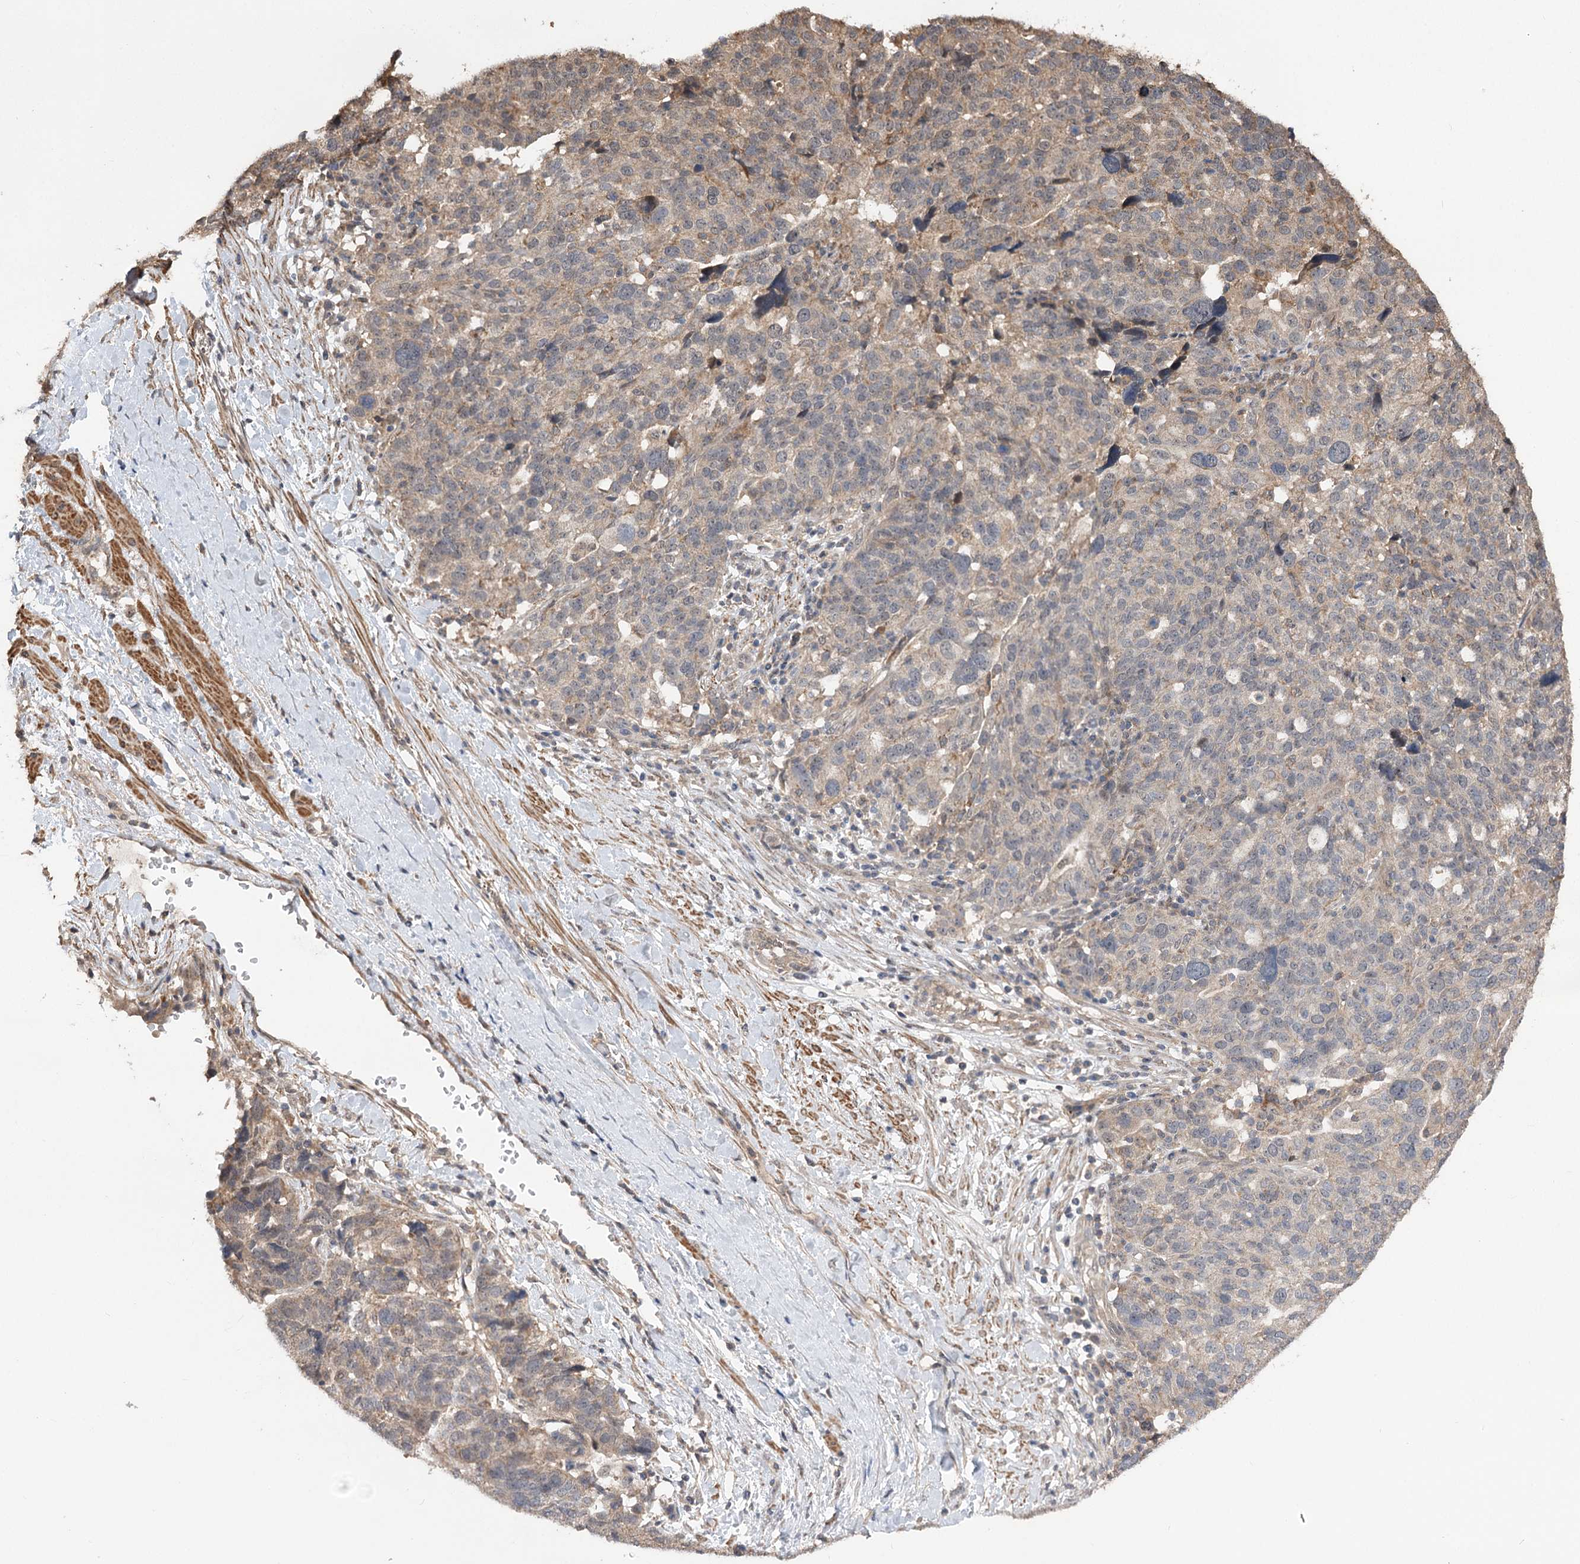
{"staining": {"intensity": "weak", "quantity": "25%-75%", "location": "cytoplasmic/membranous"}, "tissue": "ovarian cancer", "cell_type": "Tumor cells", "image_type": "cancer", "snomed": [{"axis": "morphology", "description": "Cystadenocarcinoma, serous, NOS"}, {"axis": "topography", "description": "Ovary"}], "caption": "Tumor cells display low levels of weak cytoplasmic/membranous positivity in about 25%-75% of cells in serous cystadenocarcinoma (ovarian).", "gene": "TENM2", "patient": {"sex": "female", "age": 59}}